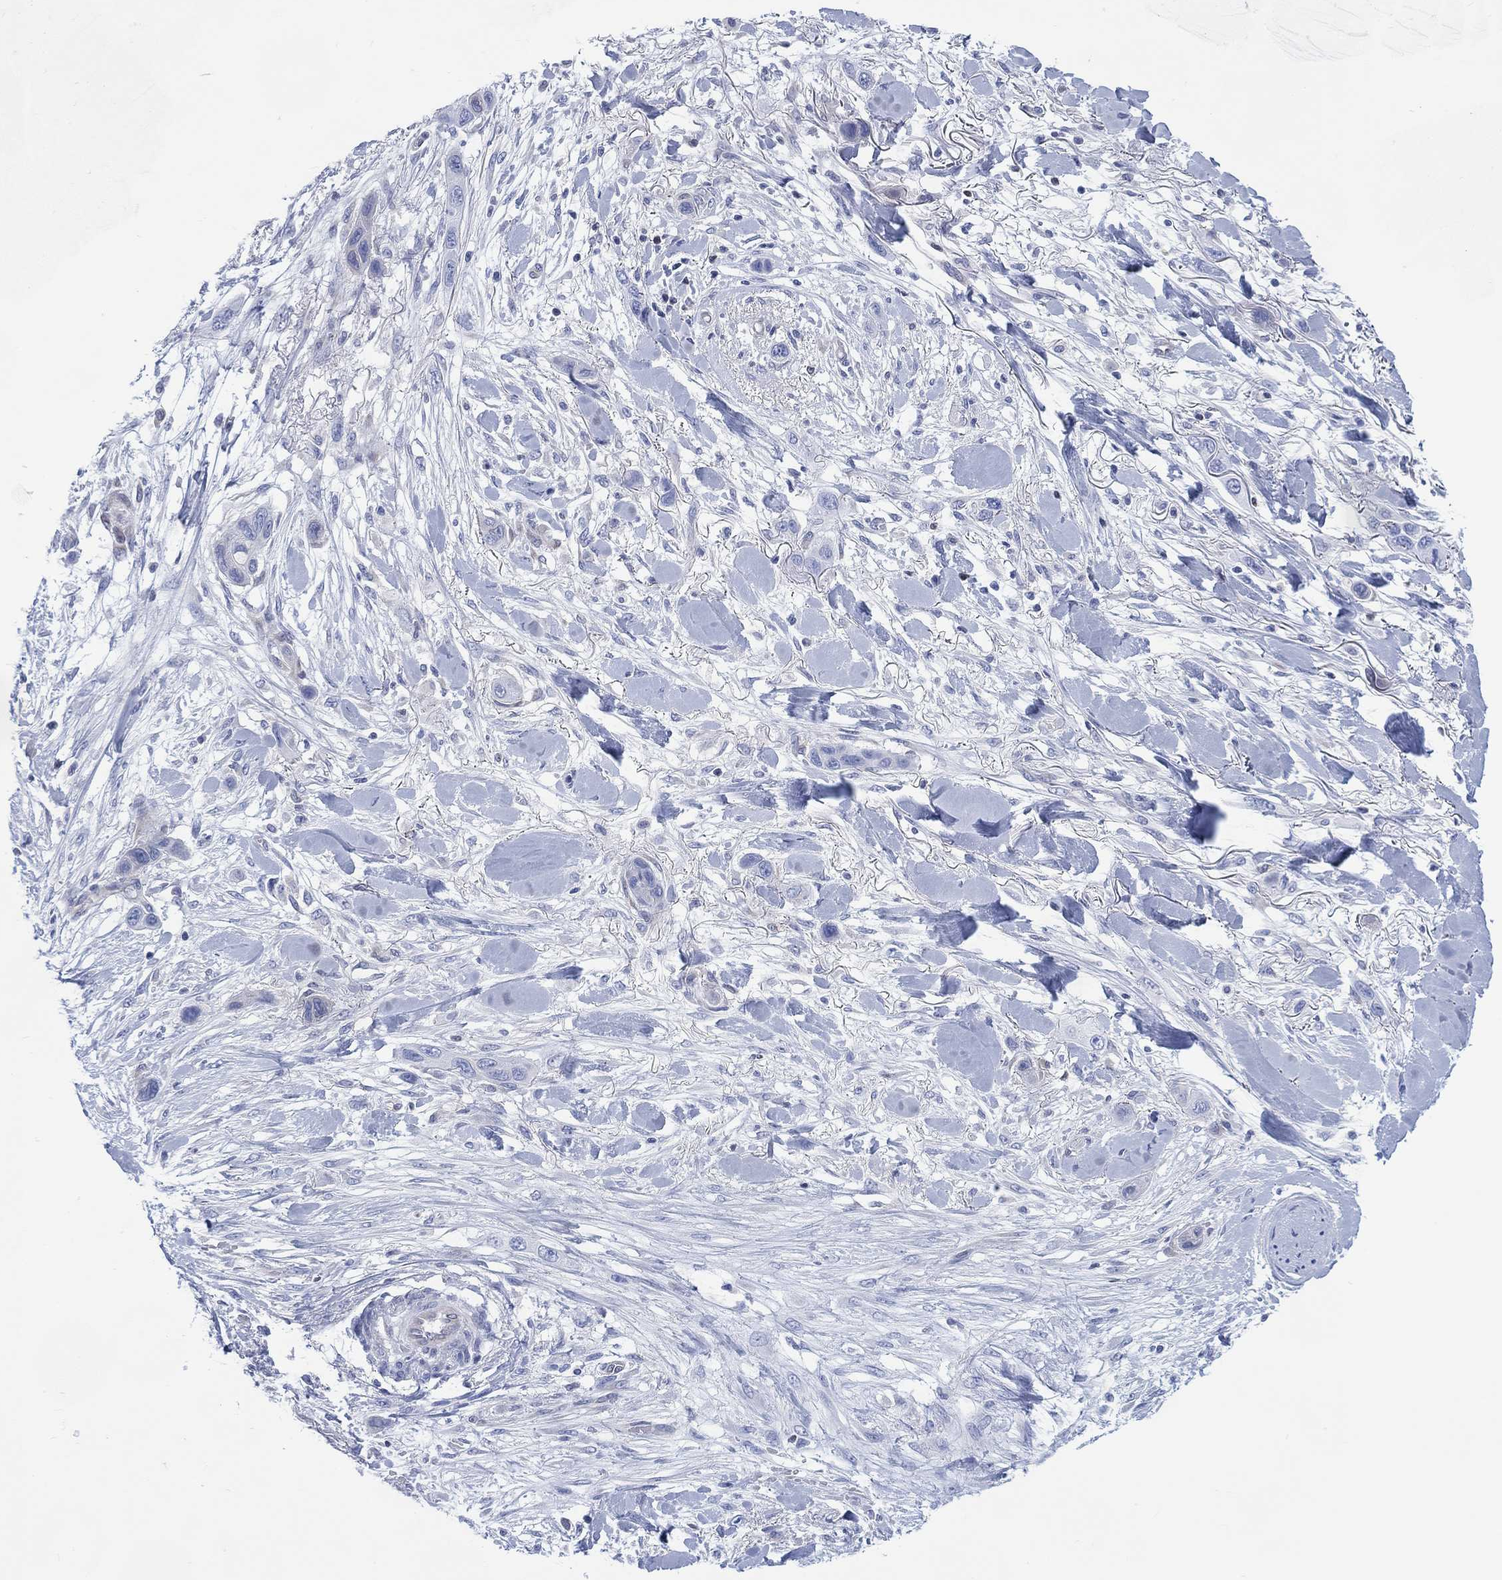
{"staining": {"intensity": "negative", "quantity": "none", "location": "none"}, "tissue": "skin cancer", "cell_type": "Tumor cells", "image_type": "cancer", "snomed": [{"axis": "morphology", "description": "Squamous cell carcinoma, NOS"}, {"axis": "topography", "description": "Skin"}], "caption": "There is no significant staining in tumor cells of skin squamous cell carcinoma.", "gene": "DDI1", "patient": {"sex": "male", "age": 79}}